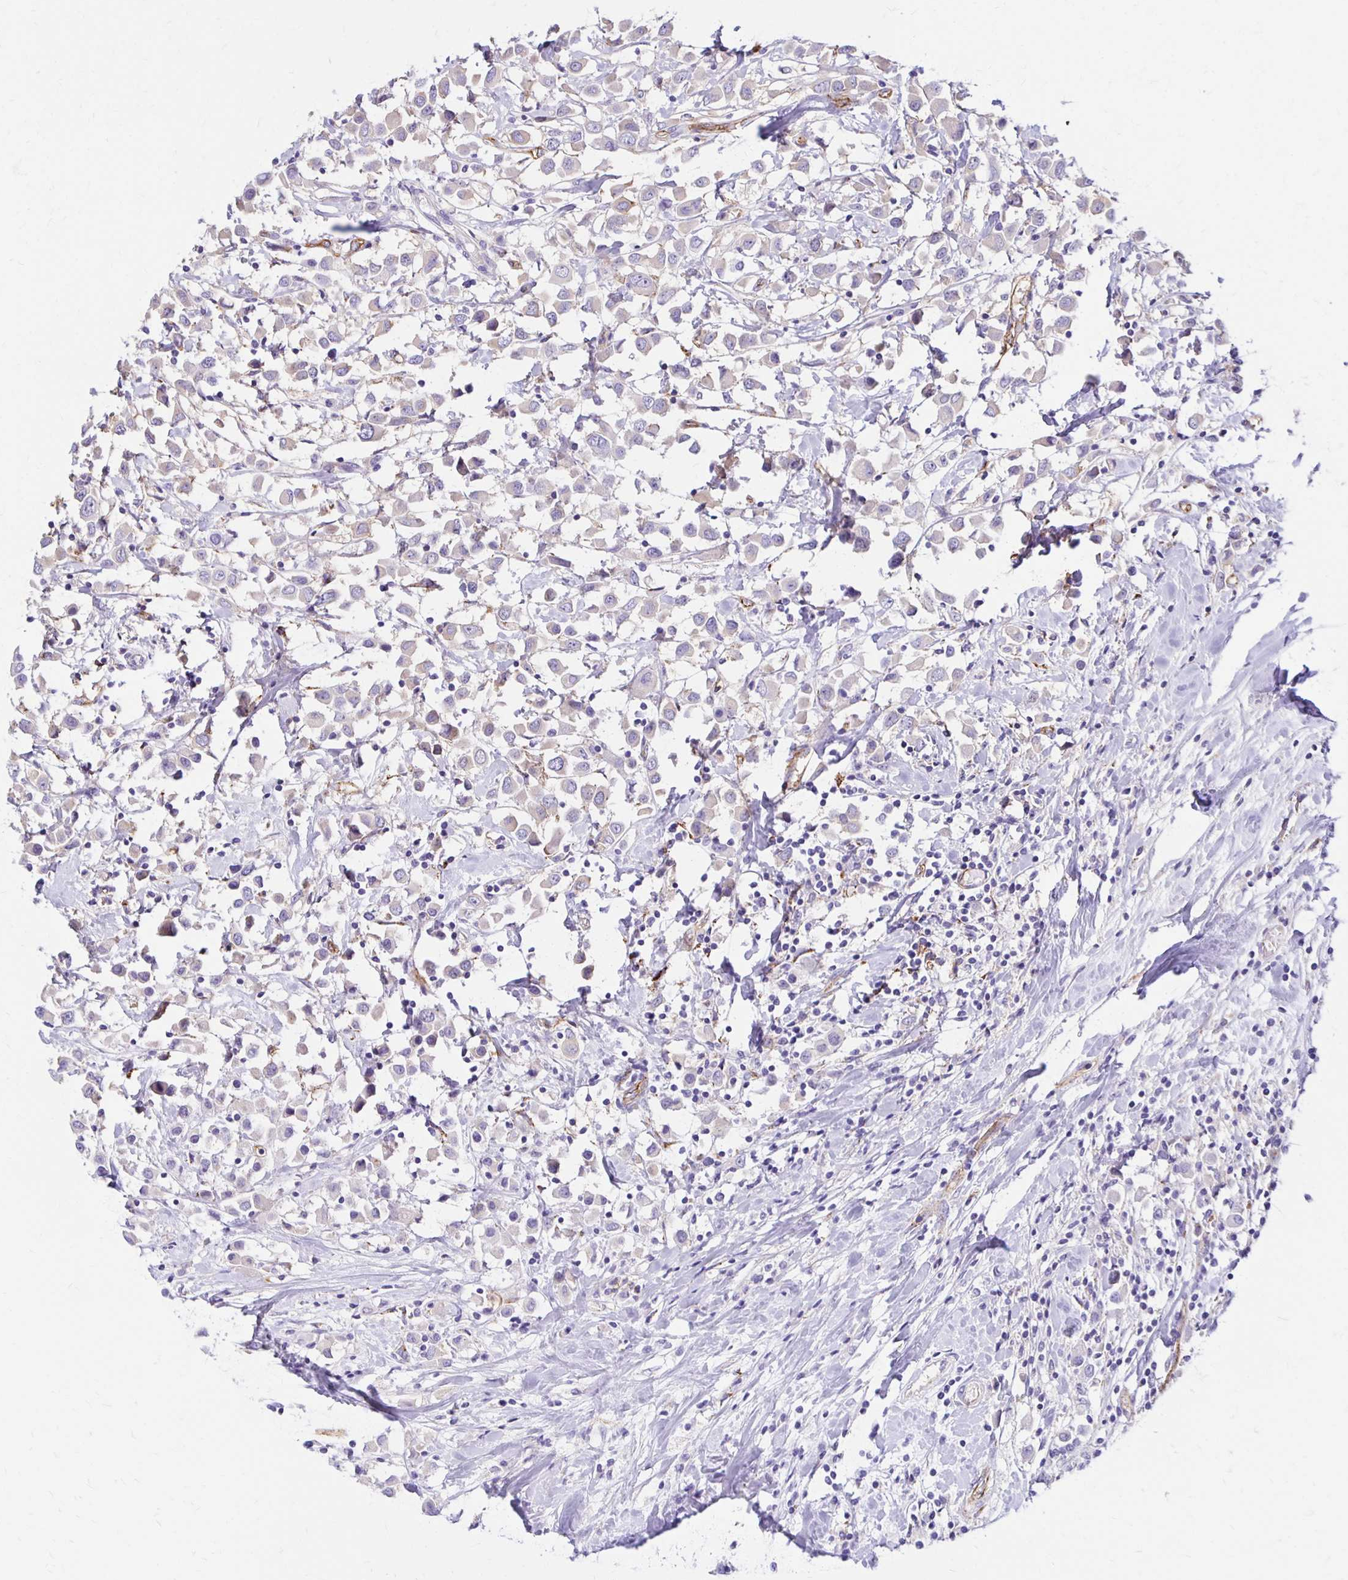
{"staining": {"intensity": "negative", "quantity": "none", "location": "none"}, "tissue": "breast cancer", "cell_type": "Tumor cells", "image_type": "cancer", "snomed": [{"axis": "morphology", "description": "Duct carcinoma"}, {"axis": "topography", "description": "Breast"}], "caption": "The IHC micrograph has no significant expression in tumor cells of breast cancer tissue.", "gene": "TTYH1", "patient": {"sex": "female", "age": 61}}